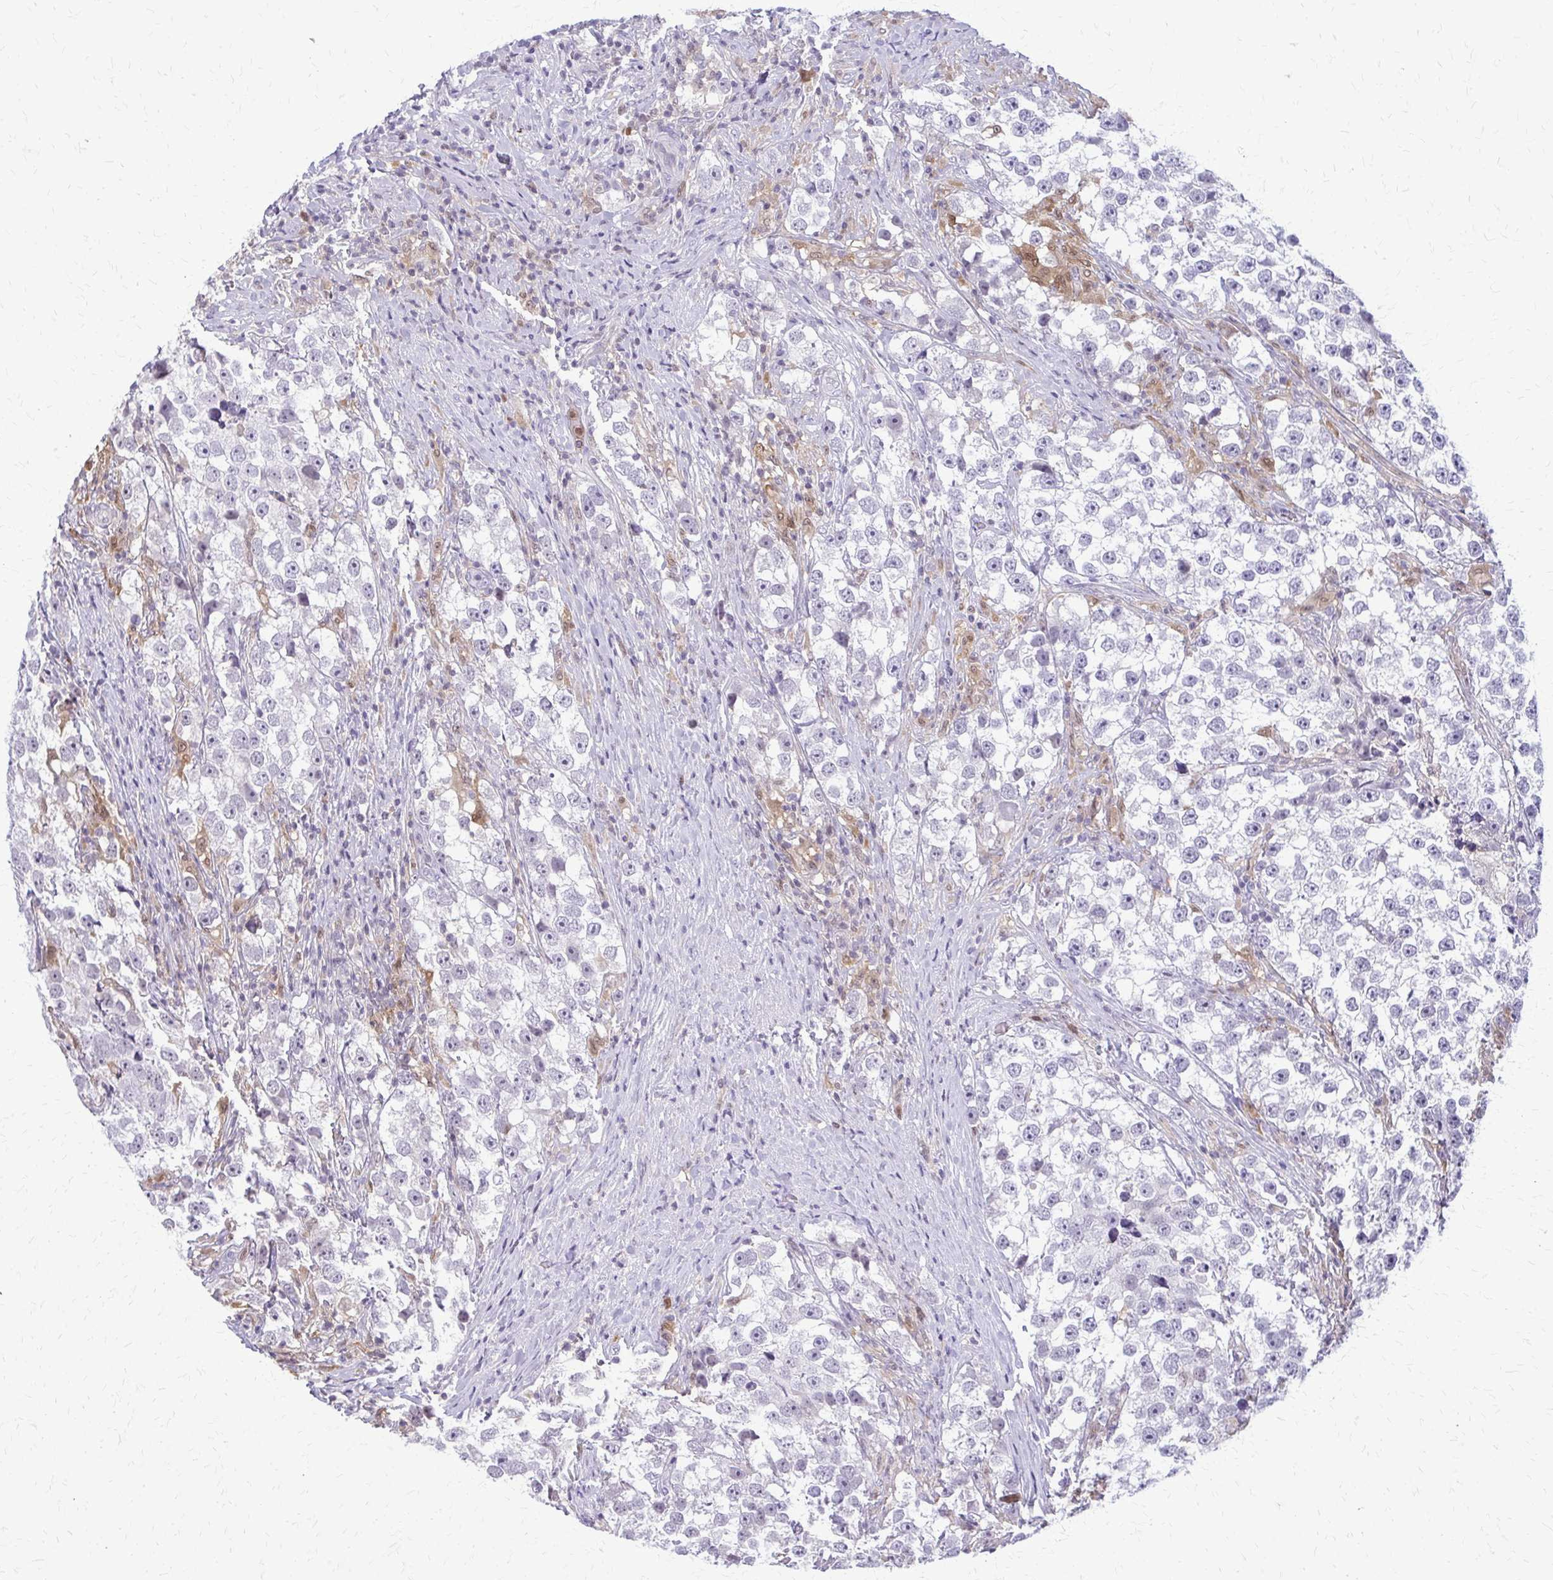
{"staining": {"intensity": "negative", "quantity": "none", "location": "none"}, "tissue": "testis cancer", "cell_type": "Tumor cells", "image_type": "cancer", "snomed": [{"axis": "morphology", "description": "Seminoma, NOS"}, {"axis": "topography", "description": "Testis"}], "caption": "The histopathology image exhibits no staining of tumor cells in testis cancer.", "gene": "GLRX", "patient": {"sex": "male", "age": 46}}